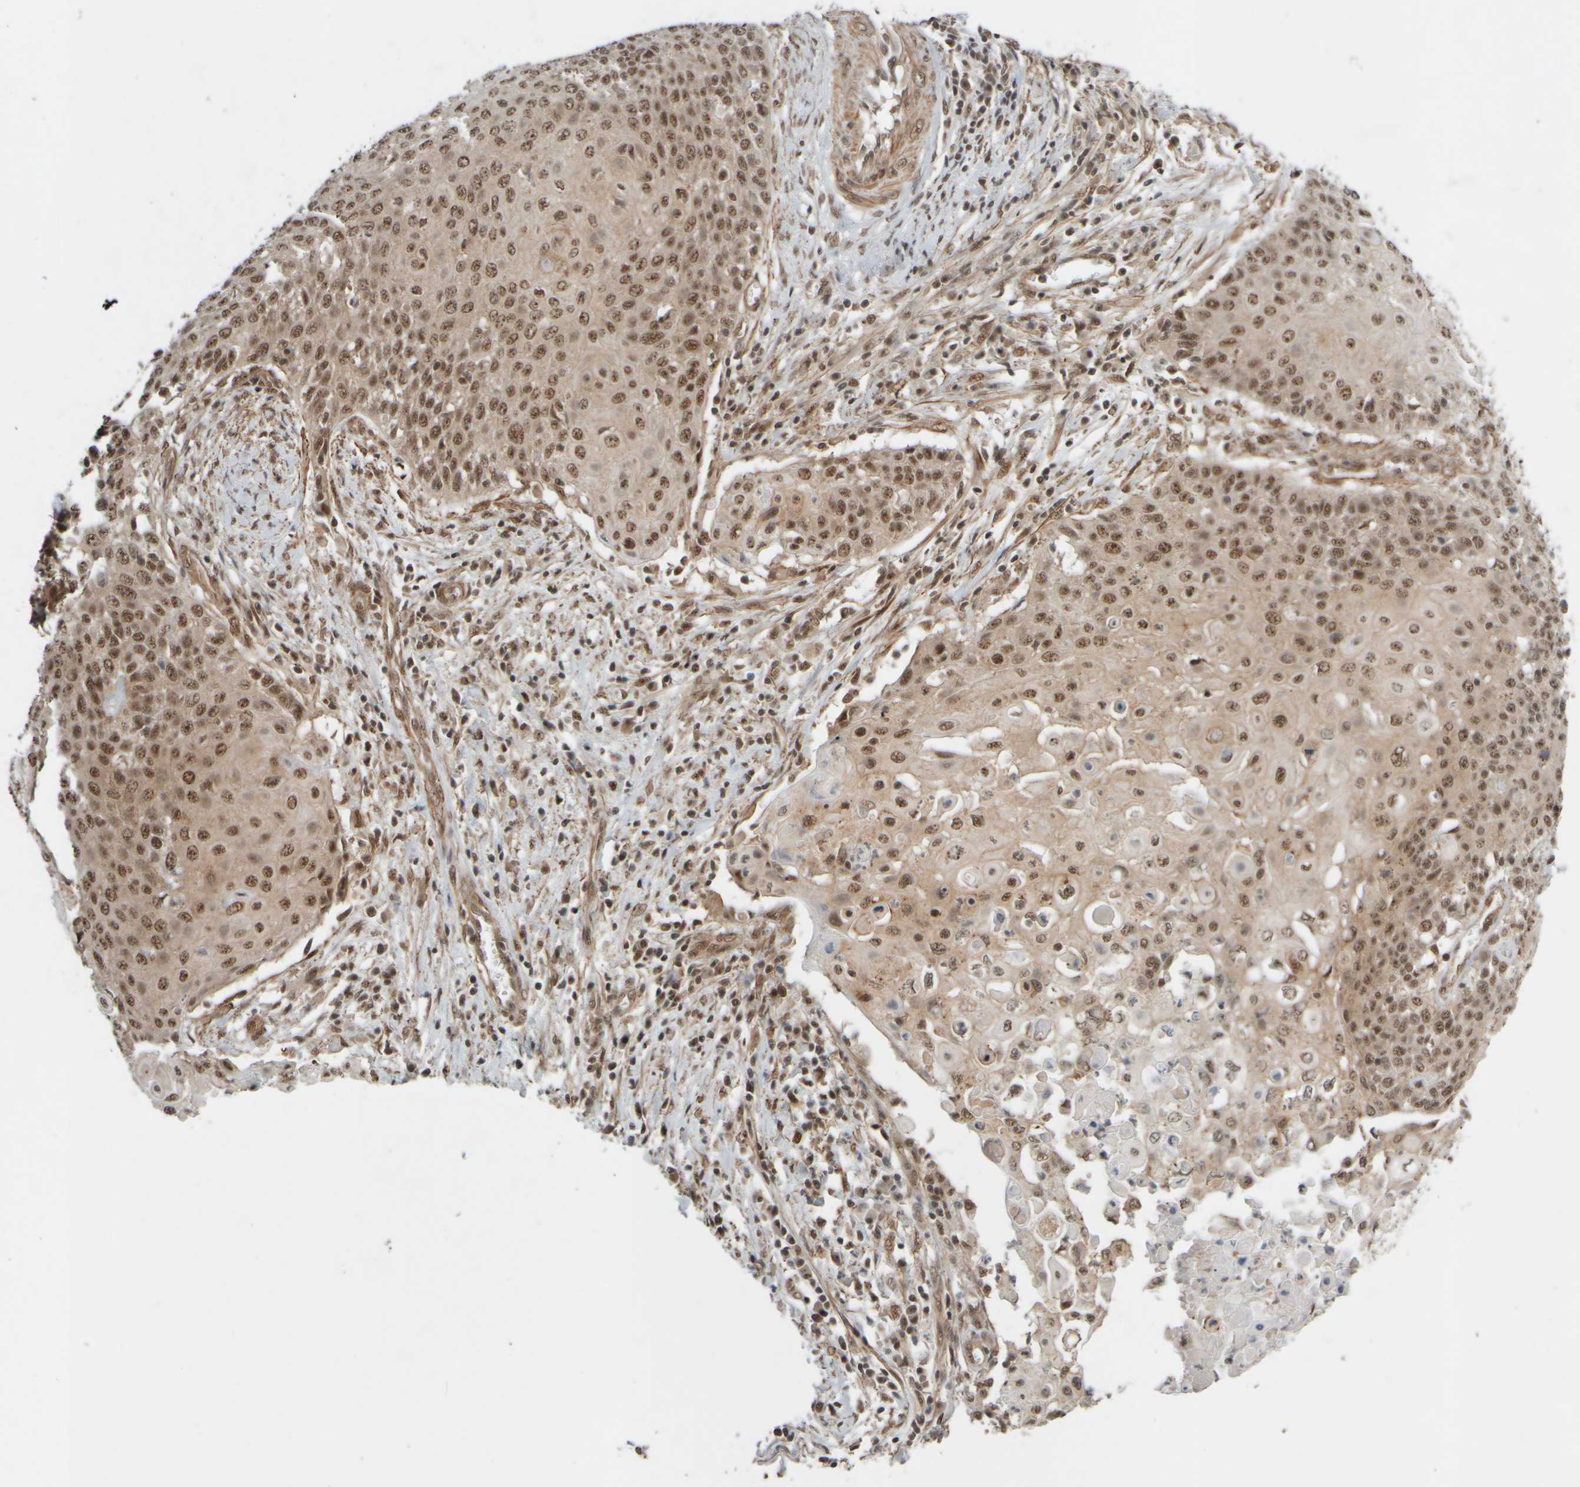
{"staining": {"intensity": "moderate", "quantity": ">75%", "location": "nuclear"}, "tissue": "cervical cancer", "cell_type": "Tumor cells", "image_type": "cancer", "snomed": [{"axis": "morphology", "description": "Squamous cell carcinoma, NOS"}, {"axis": "topography", "description": "Cervix"}], "caption": "The histopathology image reveals a brown stain indicating the presence of a protein in the nuclear of tumor cells in squamous cell carcinoma (cervical).", "gene": "SYNRG", "patient": {"sex": "female", "age": 39}}